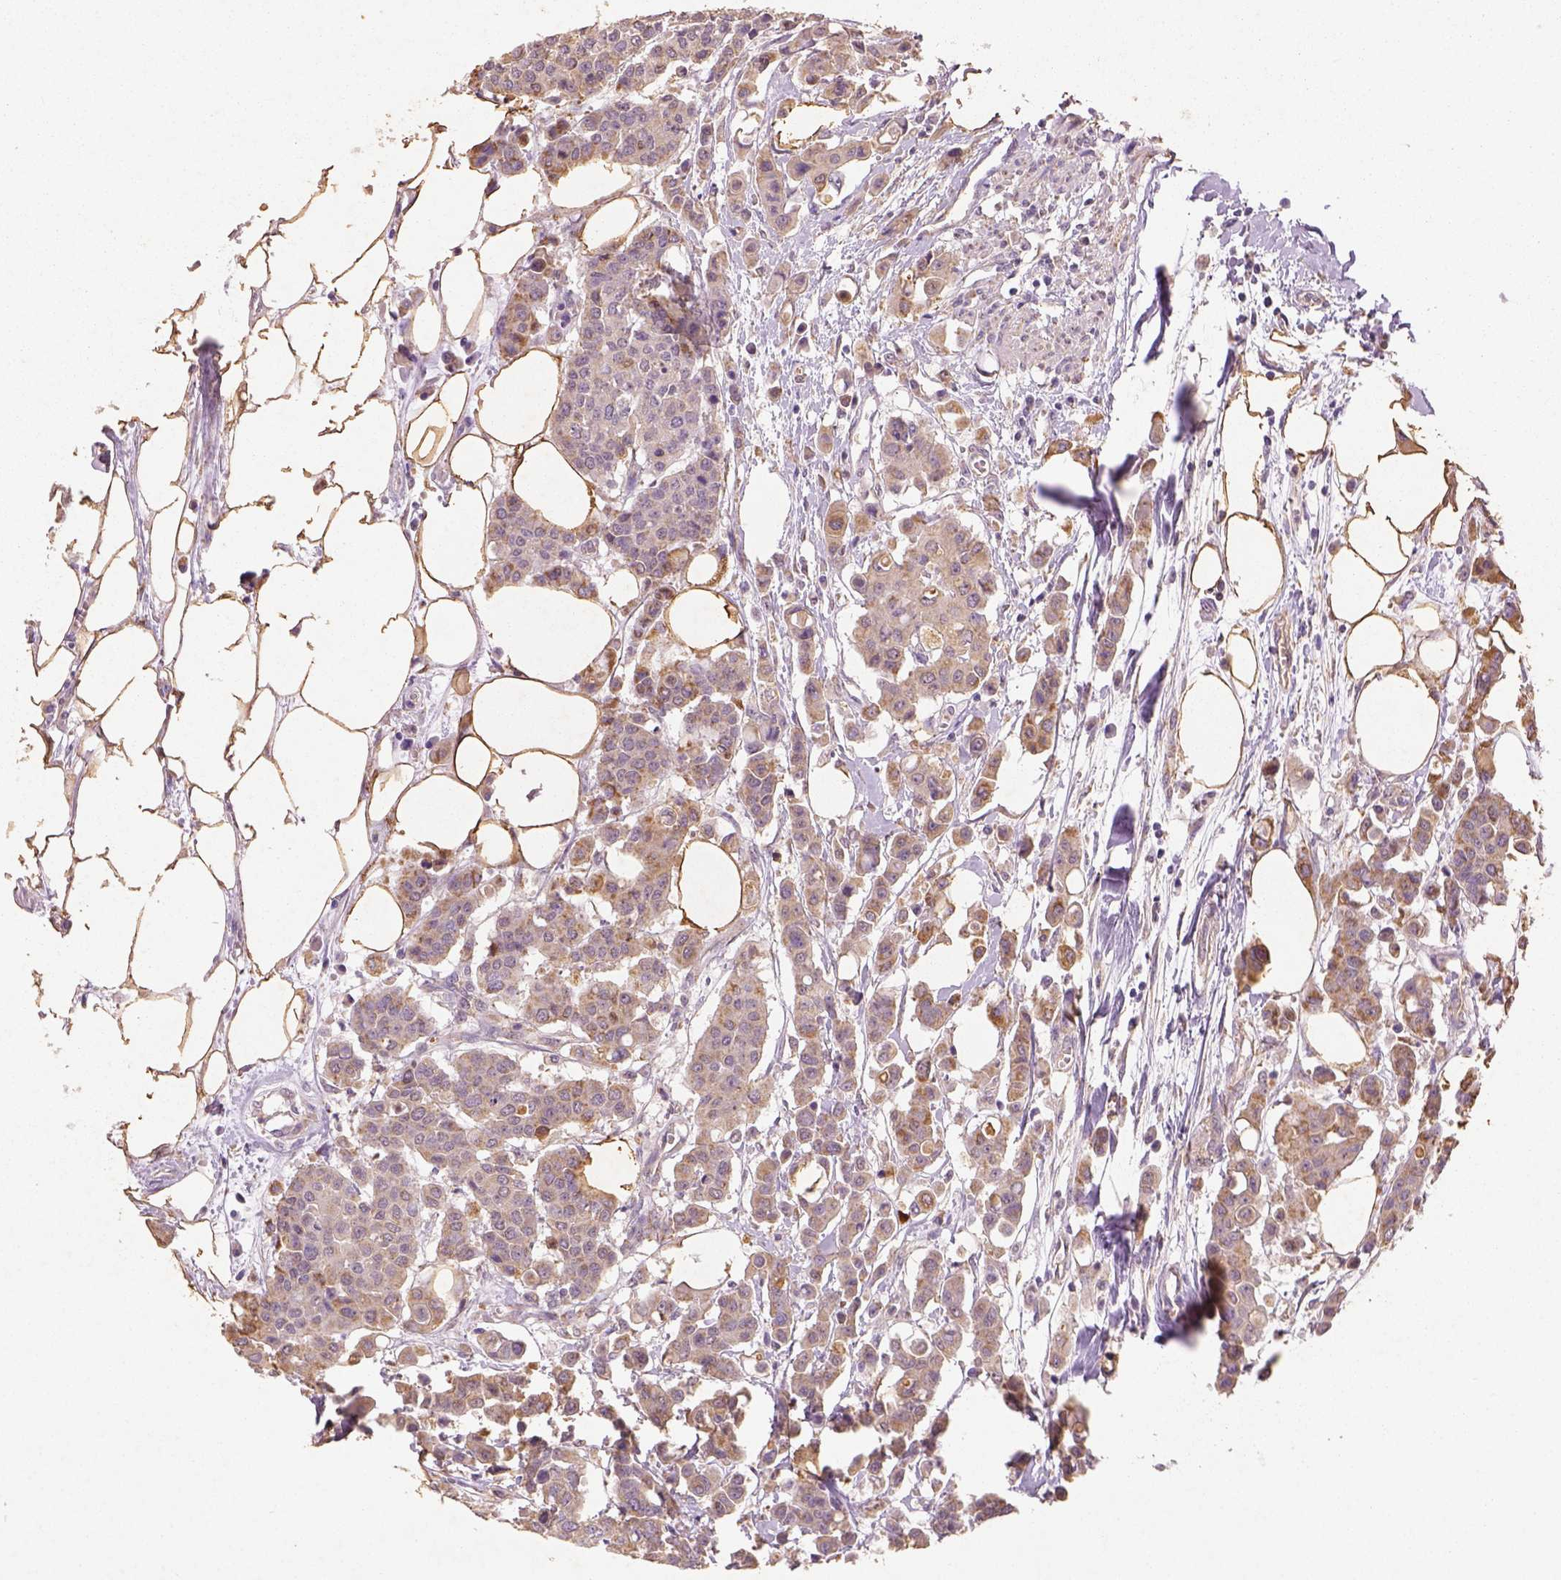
{"staining": {"intensity": "moderate", "quantity": "<25%", "location": "cytoplasmic/membranous"}, "tissue": "carcinoid", "cell_type": "Tumor cells", "image_type": "cancer", "snomed": [{"axis": "morphology", "description": "Carcinoid, malignant, NOS"}, {"axis": "topography", "description": "Colon"}], "caption": "Carcinoid (malignant) tissue displays moderate cytoplasmic/membranous expression in approximately <25% of tumor cells", "gene": "AP2B1", "patient": {"sex": "male", "age": 81}}